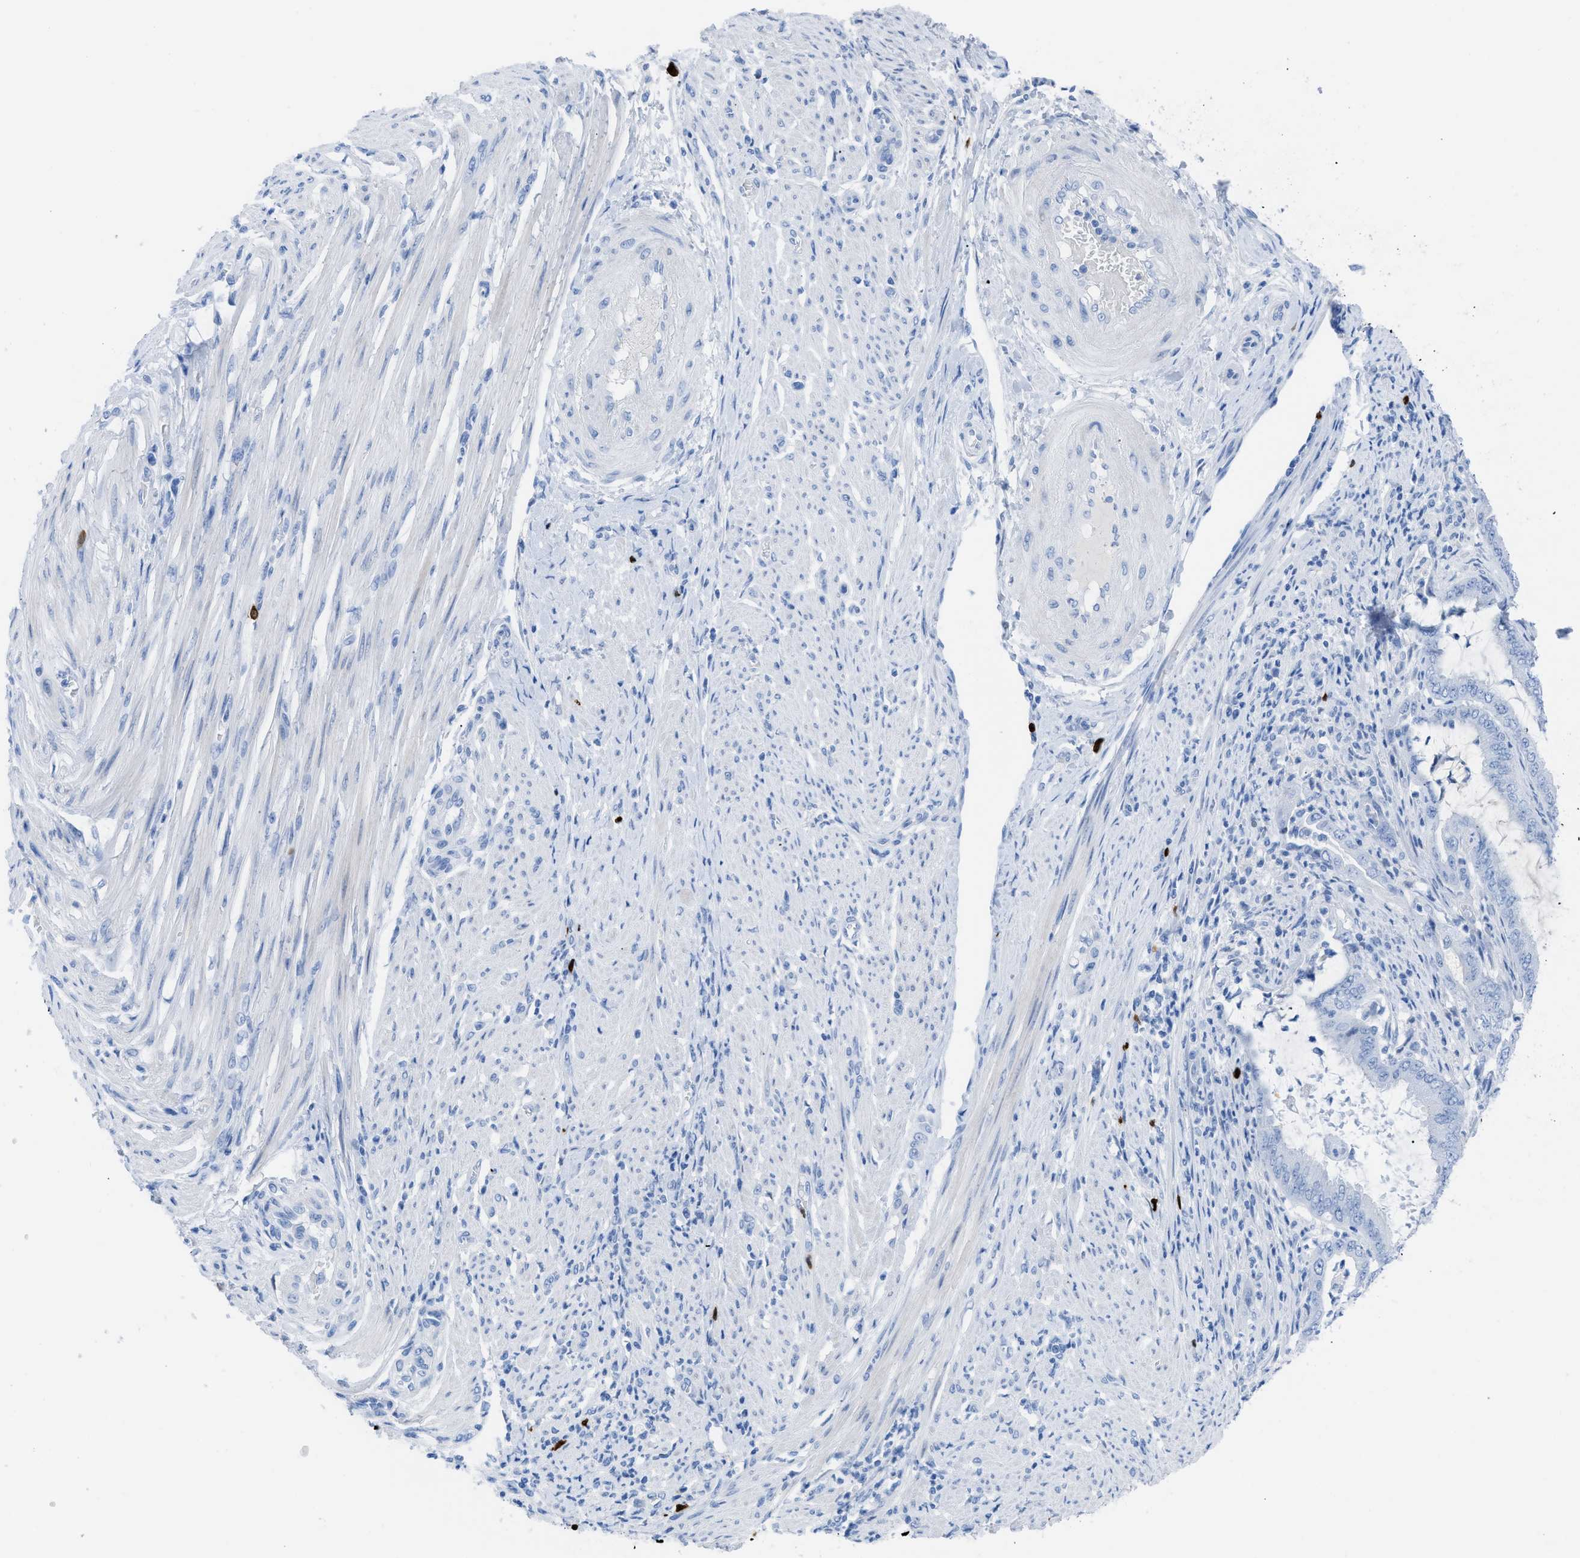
{"staining": {"intensity": "negative", "quantity": "none", "location": "none"}, "tissue": "endometrial cancer", "cell_type": "Tumor cells", "image_type": "cancer", "snomed": [{"axis": "morphology", "description": "Adenocarcinoma, NOS"}, {"axis": "topography", "description": "Endometrium"}], "caption": "Tumor cells are negative for brown protein staining in endometrial cancer.", "gene": "TCL1A", "patient": {"sex": "female", "age": 70}}